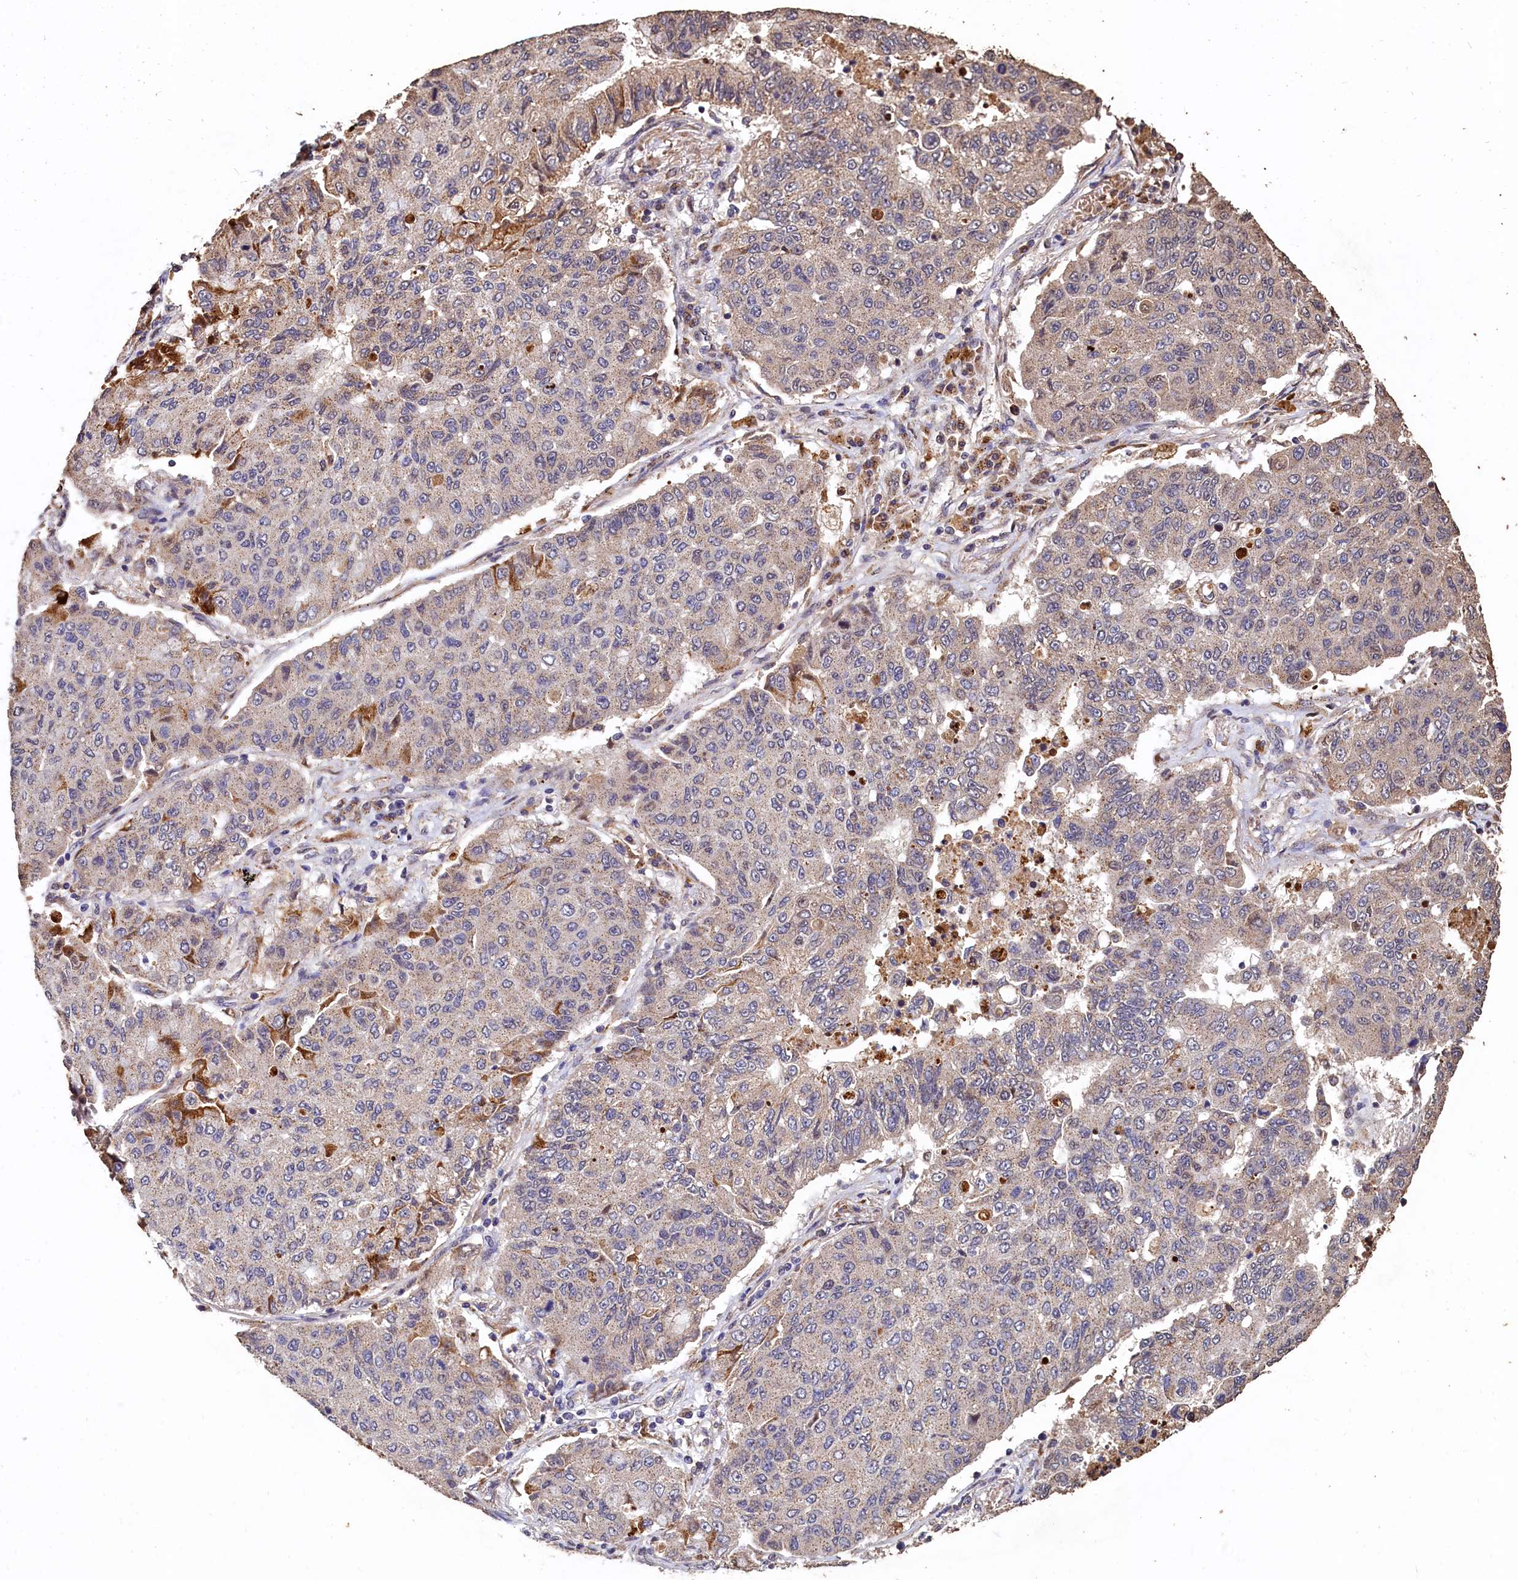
{"staining": {"intensity": "weak", "quantity": "25%-75%", "location": "cytoplasmic/membranous"}, "tissue": "lung cancer", "cell_type": "Tumor cells", "image_type": "cancer", "snomed": [{"axis": "morphology", "description": "Squamous cell carcinoma, NOS"}, {"axis": "topography", "description": "Lung"}], "caption": "Protein staining shows weak cytoplasmic/membranous positivity in approximately 25%-75% of tumor cells in lung cancer (squamous cell carcinoma).", "gene": "LSM4", "patient": {"sex": "male", "age": 74}}